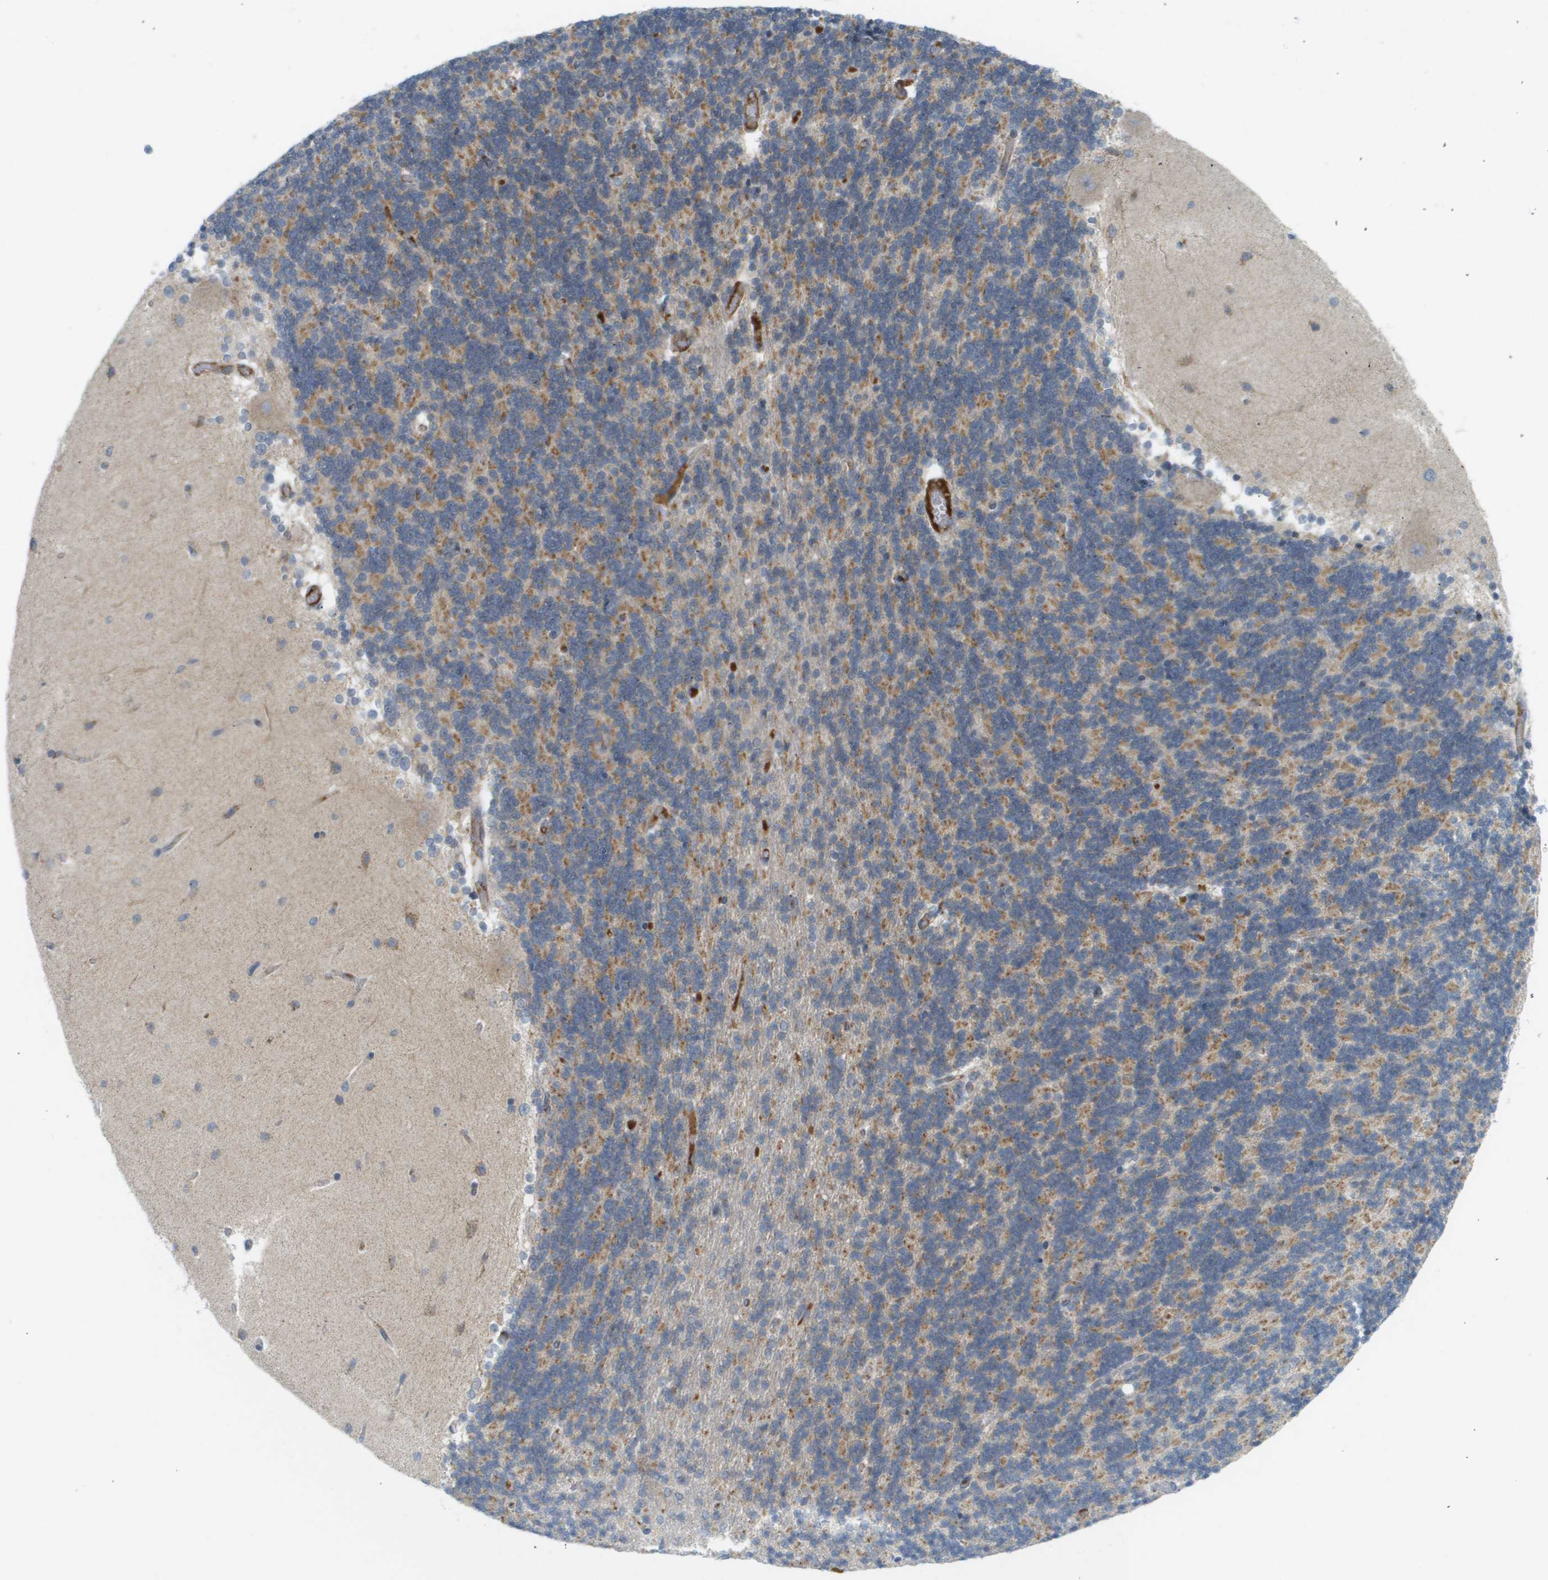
{"staining": {"intensity": "moderate", "quantity": "25%-75%", "location": "cytoplasmic/membranous"}, "tissue": "cerebellum", "cell_type": "Cells in granular layer", "image_type": "normal", "snomed": [{"axis": "morphology", "description": "Normal tissue, NOS"}, {"axis": "topography", "description": "Cerebellum"}], "caption": "Immunohistochemistry (IHC) photomicrograph of benign cerebellum stained for a protein (brown), which demonstrates medium levels of moderate cytoplasmic/membranous staining in approximately 25%-75% of cells in granular layer.", "gene": "PROC", "patient": {"sex": "female", "age": 54}}